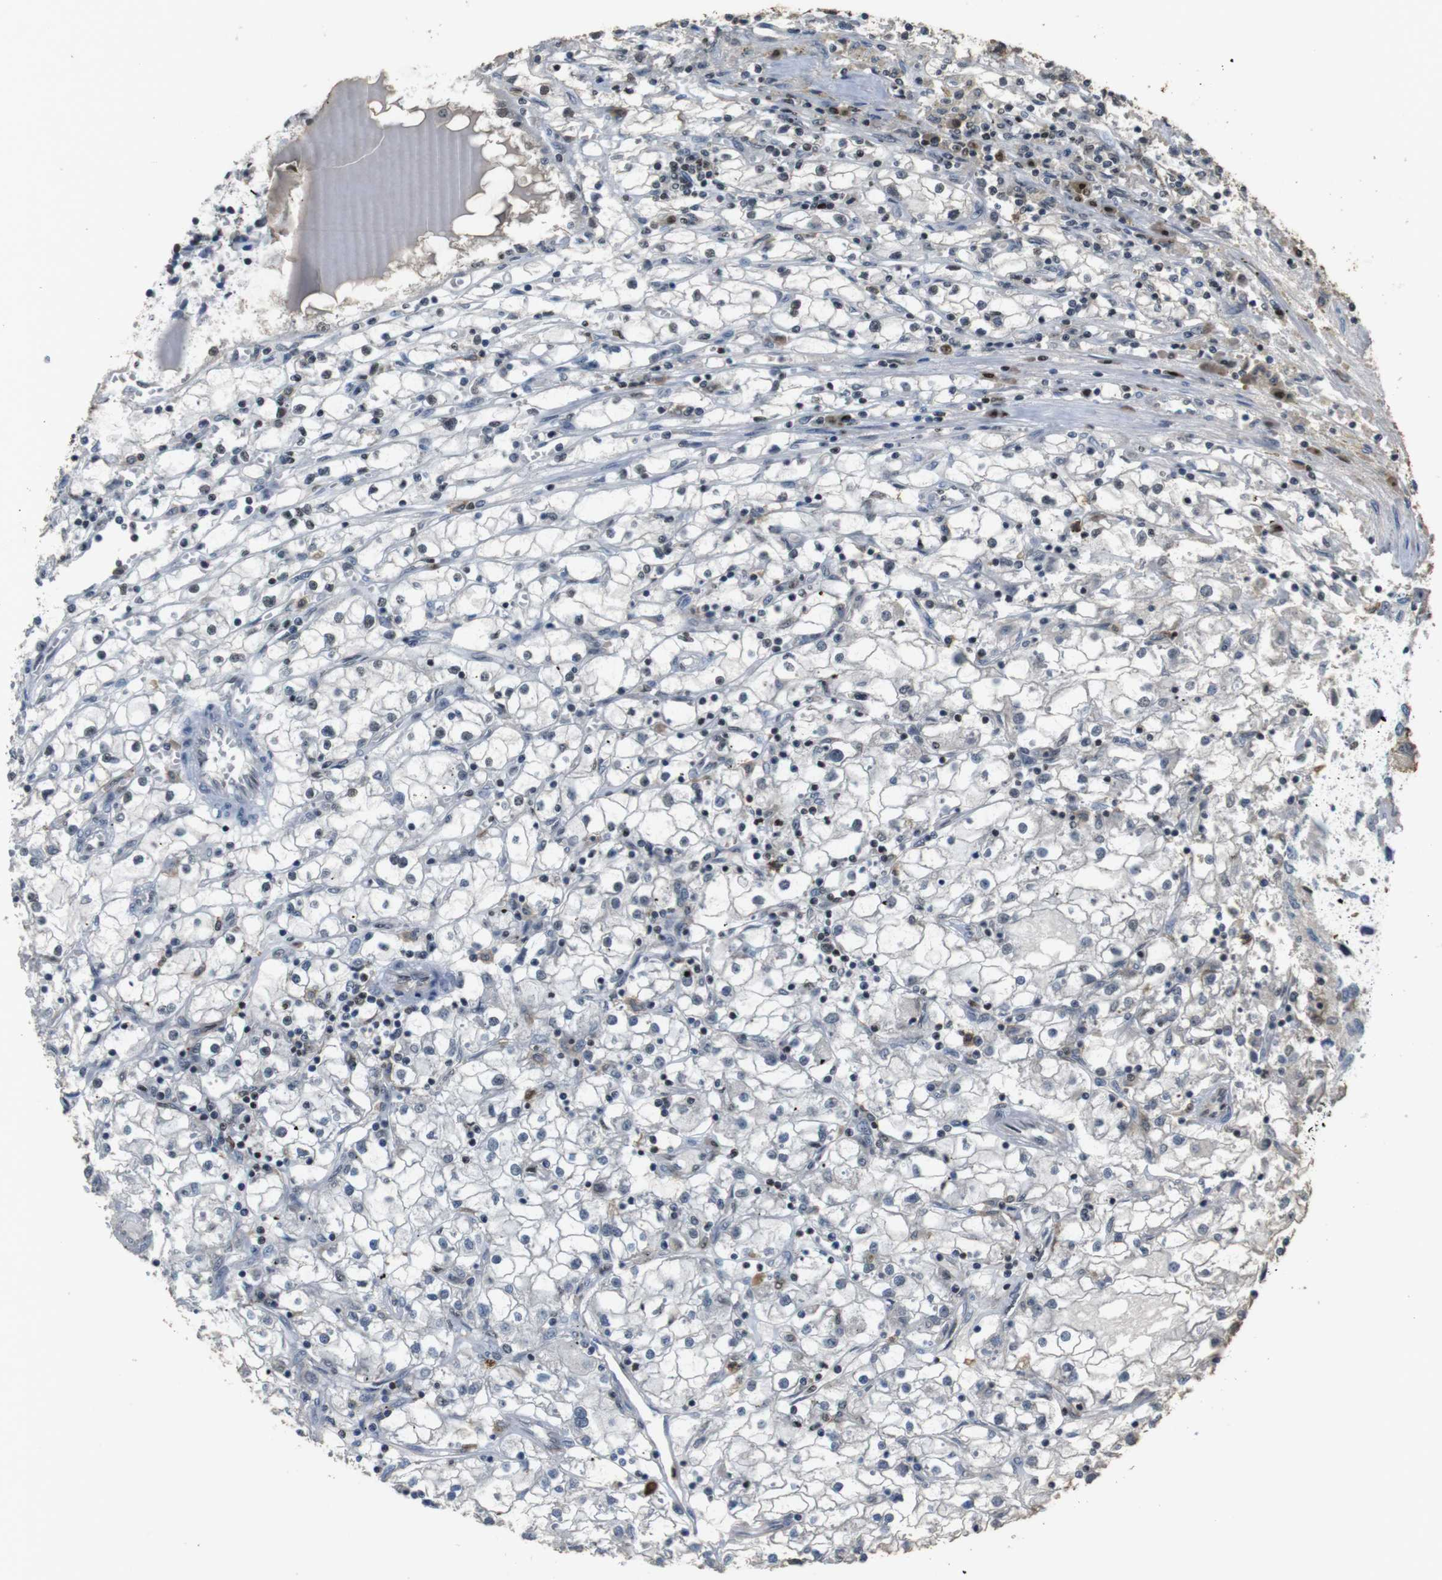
{"staining": {"intensity": "moderate", "quantity": "25%-75%", "location": "nuclear"}, "tissue": "renal cancer", "cell_type": "Tumor cells", "image_type": "cancer", "snomed": [{"axis": "morphology", "description": "Adenocarcinoma, NOS"}, {"axis": "topography", "description": "Kidney"}], "caption": "High-power microscopy captured an IHC histopathology image of renal cancer, revealing moderate nuclear expression in about 25%-75% of tumor cells. Using DAB (3,3'-diaminobenzidine) (brown) and hematoxylin (blue) stains, captured at high magnification using brightfield microscopy.", "gene": "SUB1", "patient": {"sex": "male", "age": 56}}